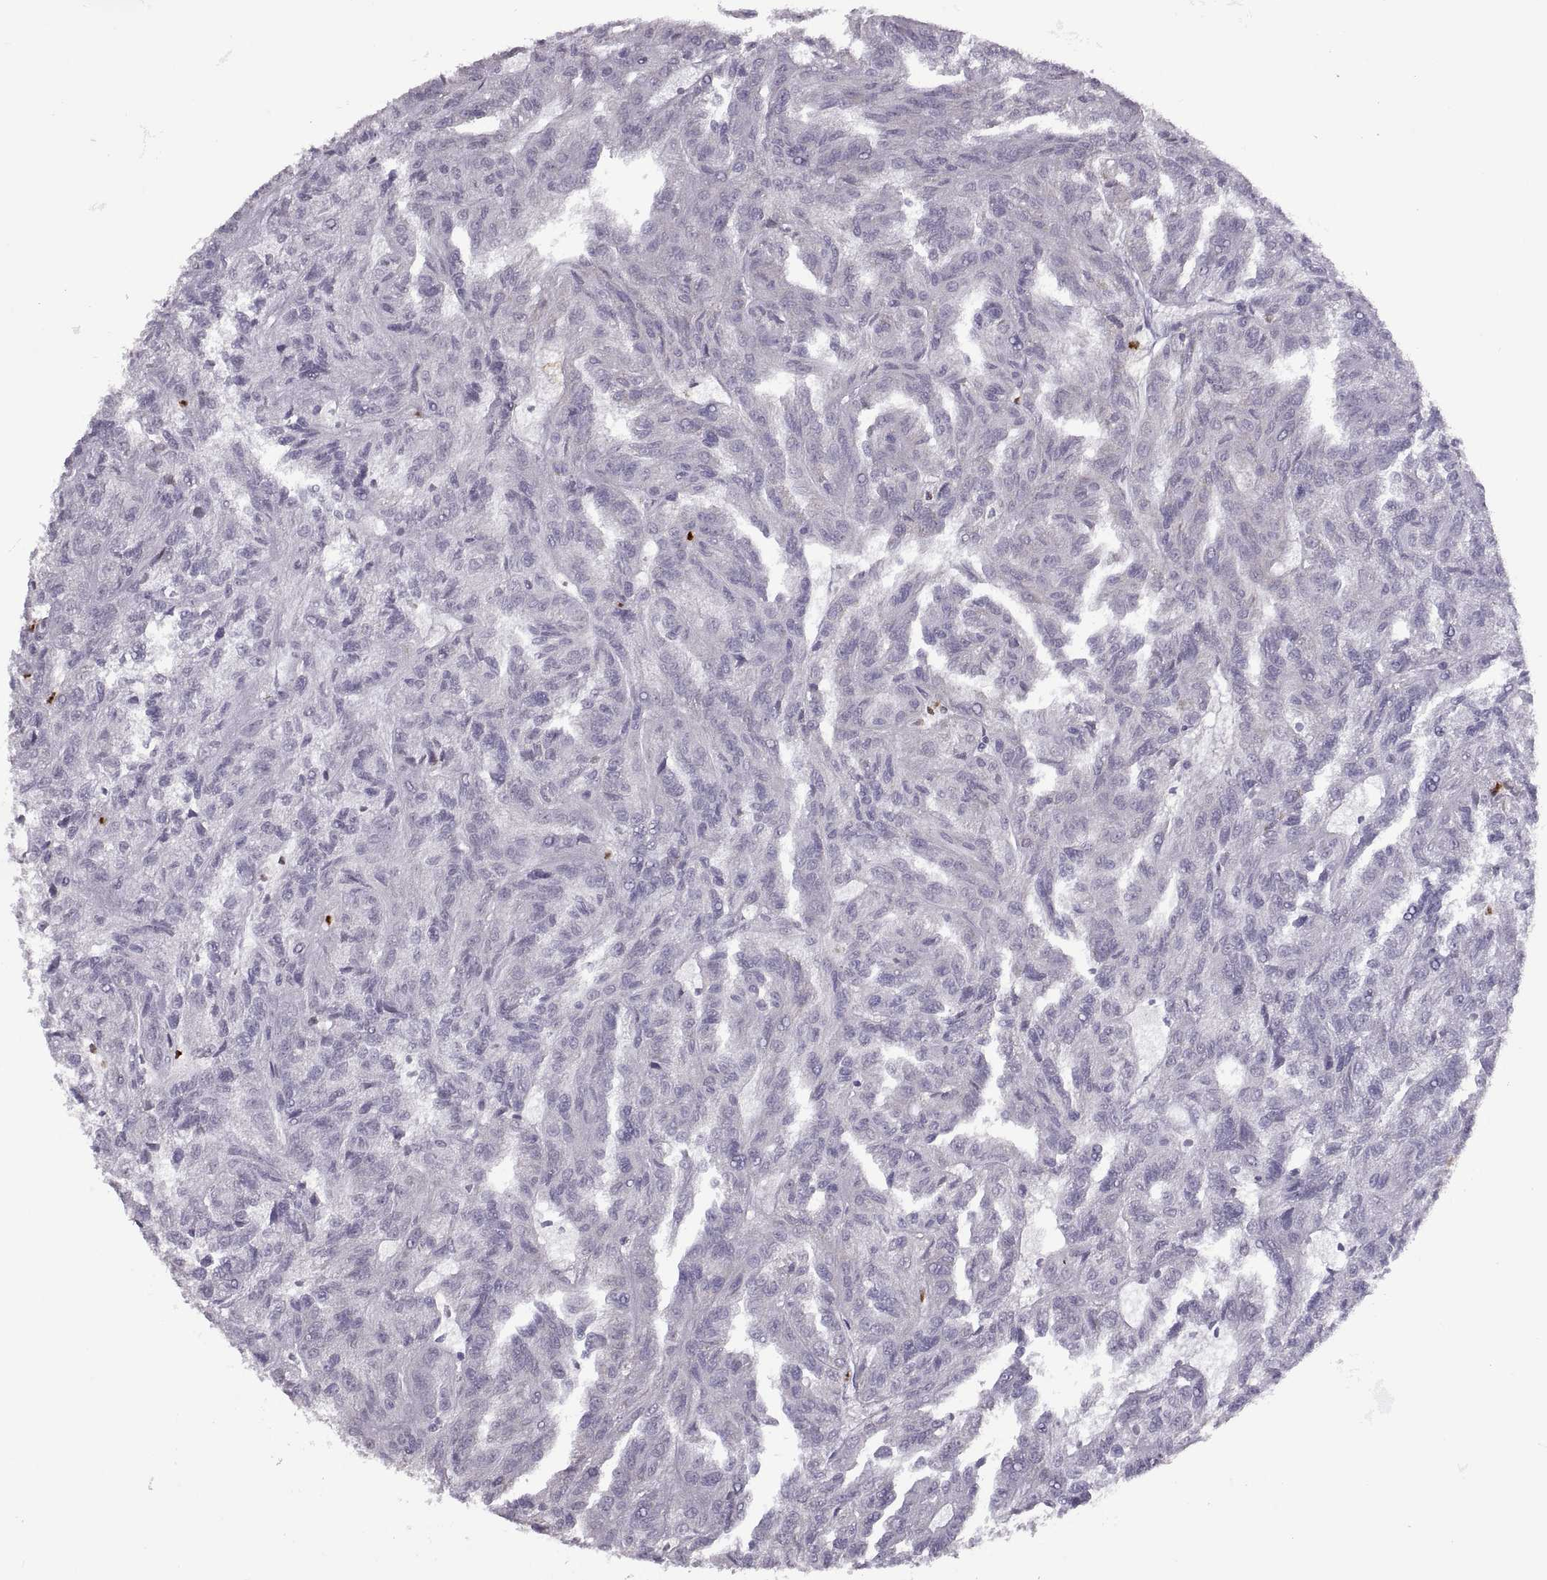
{"staining": {"intensity": "negative", "quantity": "none", "location": "none"}, "tissue": "renal cancer", "cell_type": "Tumor cells", "image_type": "cancer", "snomed": [{"axis": "morphology", "description": "Adenocarcinoma, NOS"}, {"axis": "topography", "description": "Kidney"}], "caption": "A micrograph of human renal cancer is negative for staining in tumor cells.", "gene": "ASIC2", "patient": {"sex": "male", "age": 79}}